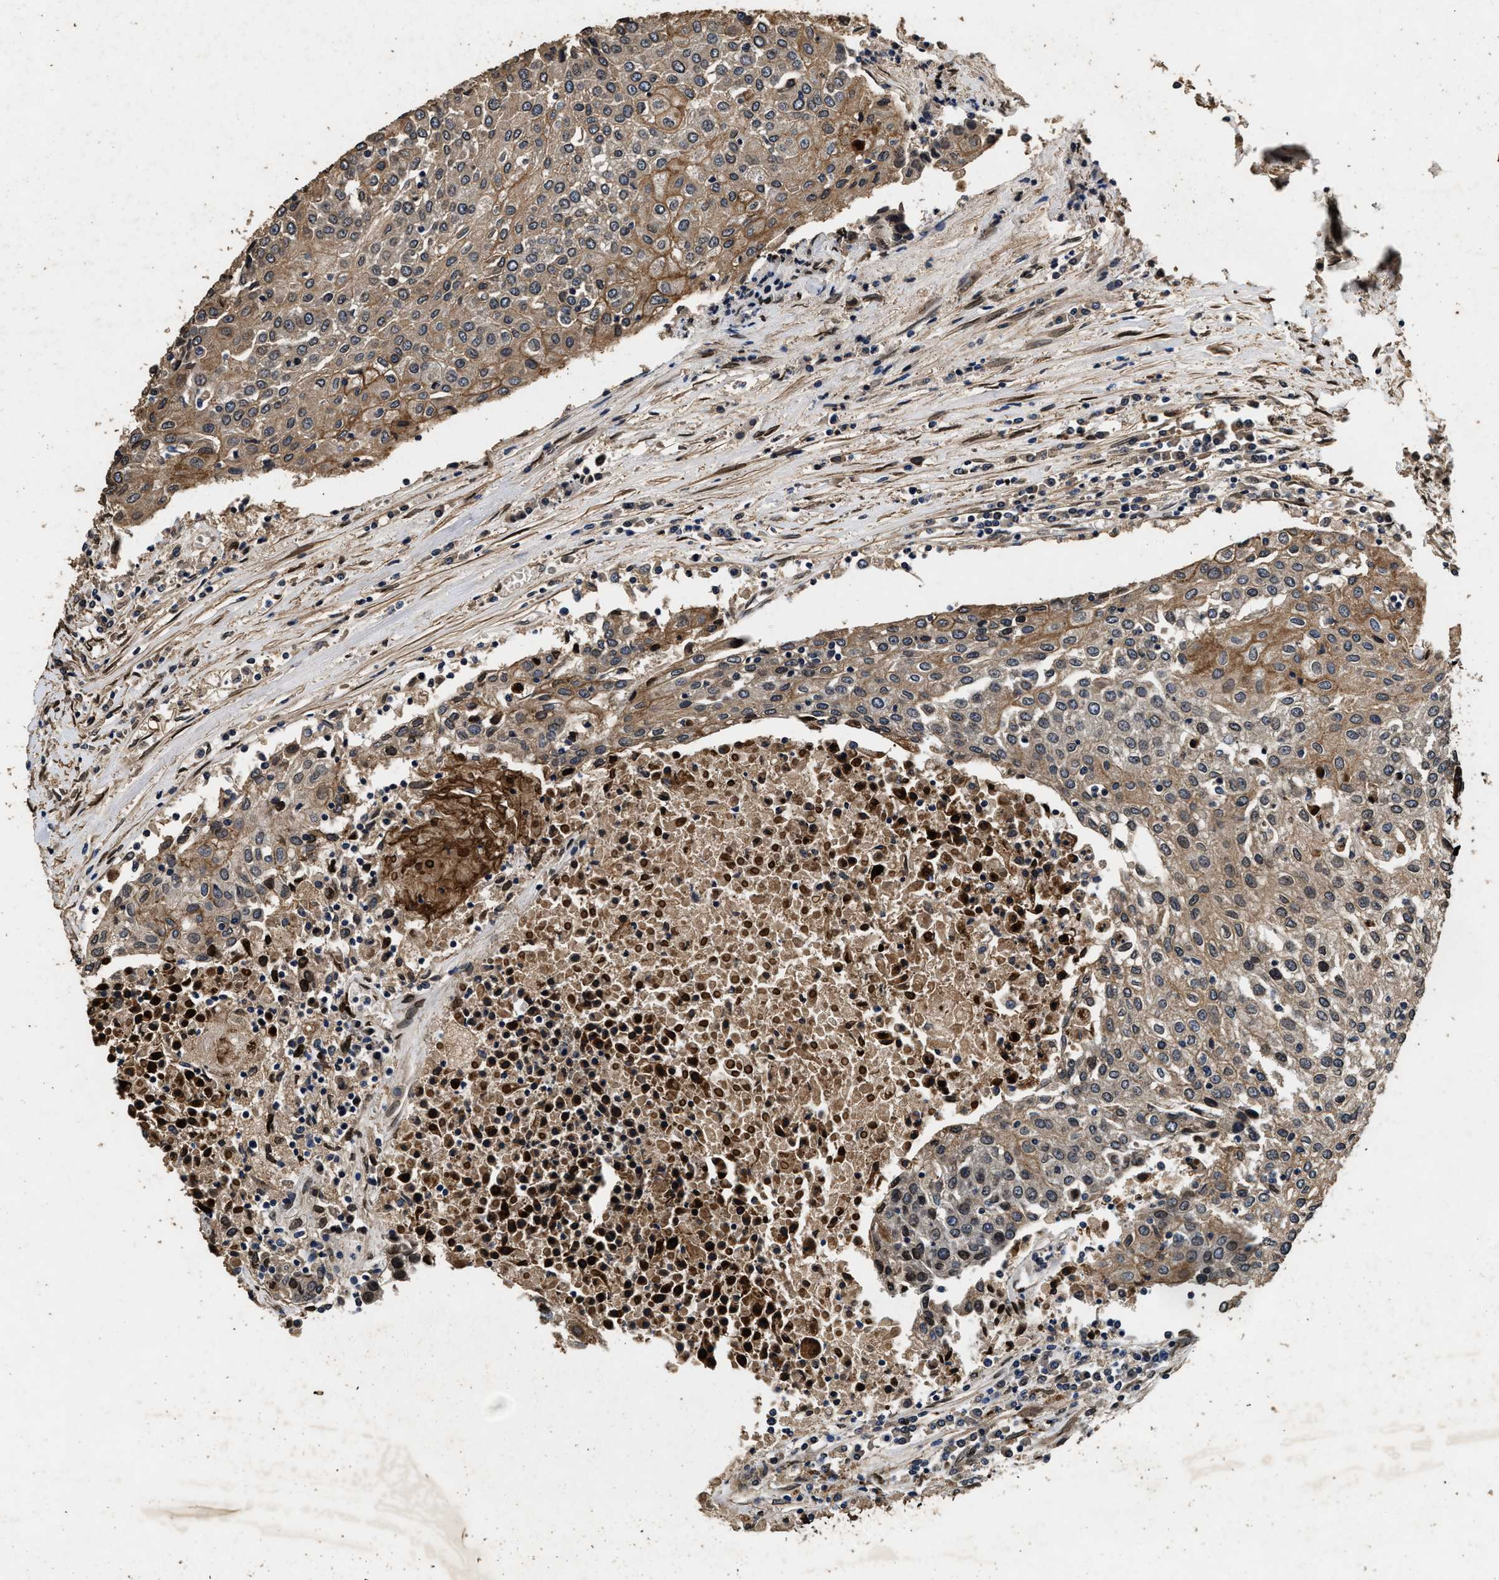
{"staining": {"intensity": "moderate", "quantity": ">75%", "location": "cytoplasmic/membranous"}, "tissue": "urothelial cancer", "cell_type": "Tumor cells", "image_type": "cancer", "snomed": [{"axis": "morphology", "description": "Urothelial carcinoma, High grade"}, {"axis": "topography", "description": "Urinary bladder"}], "caption": "IHC of urothelial carcinoma (high-grade) demonstrates medium levels of moderate cytoplasmic/membranous positivity in about >75% of tumor cells.", "gene": "ACCS", "patient": {"sex": "female", "age": 85}}